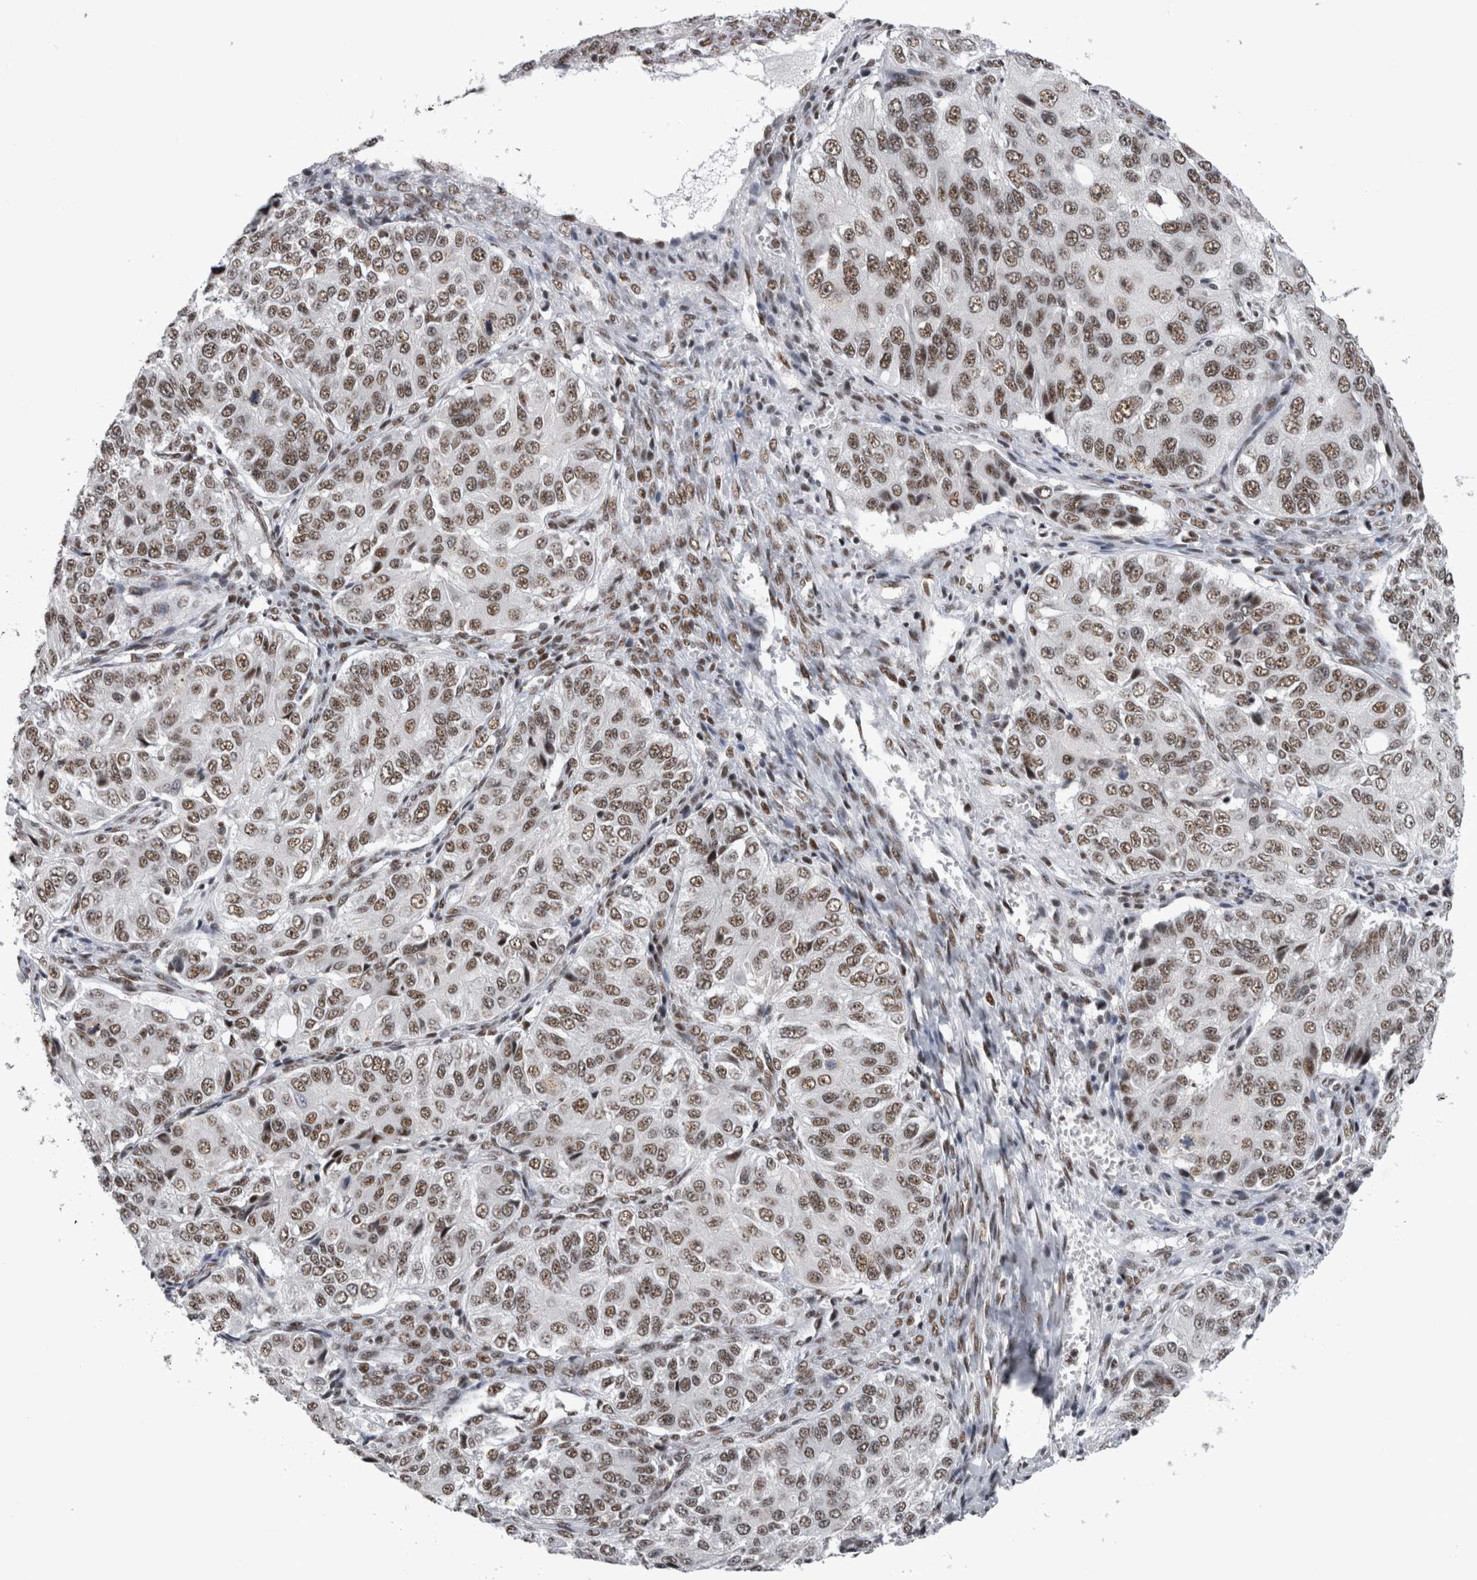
{"staining": {"intensity": "weak", "quantity": ">75%", "location": "nuclear"}, "tissue": "ovarian cancer", "cell_type": "Tumor cells", "image_type": "cancer", "snomed": [{"axis": "morphology", "description": "Carcinoma, endometroid"}, {"axis": "topography", "description": "Ovary"}], "caption": "This is a photomicrograph of IHC staining of ovarian cancer (endometroid carcinoma), which shows weak expression in the nuclear of tumor cells.", "gene": "CDK11A", "patient": {"sex": "female", "age": 51}}